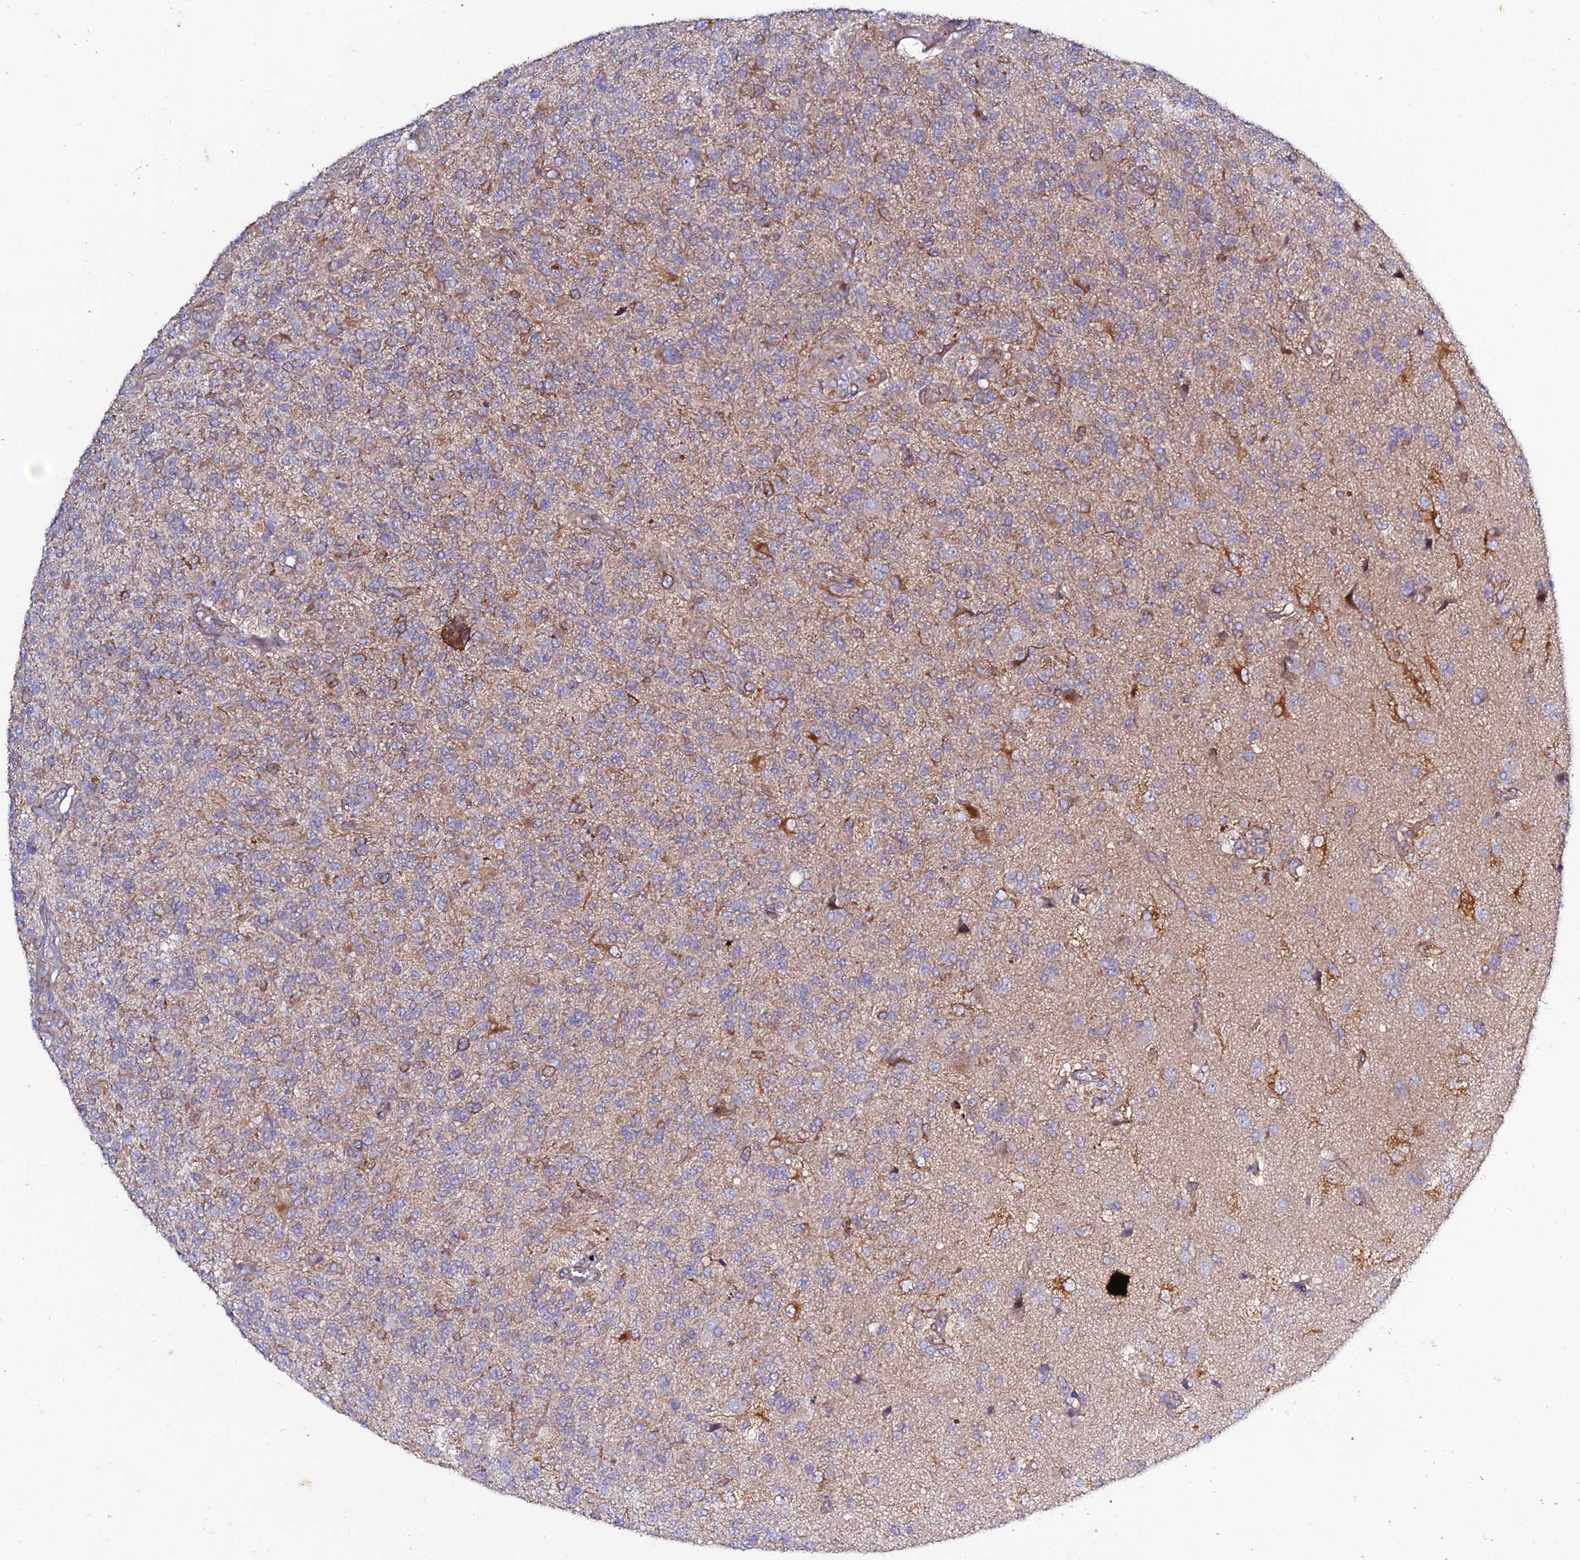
{"staining": {"intensity": "weak", "quantity": "25%-75%", "location": "cytoplasmic/membranous"}, "tissue": "glioma", "cell_type": "Tumor cells", "image_type": "cancer", "snomed": [{"axis": "morphology", "description": "Glioma, malignant, High grade"}, {"axis": "topography", "description": "Brain"}], "caption": "Malignant glioma (high-grade) stained for a protein displays weak cytoplasmic/membranous positivity in tumor cells. Using DAB (brown) and hematoxylin (blue) stains, captured at high magnification using brightfield microscopy.", "gene": "ARL6IP1", "patient": {"sex": "male", "age": 56}}